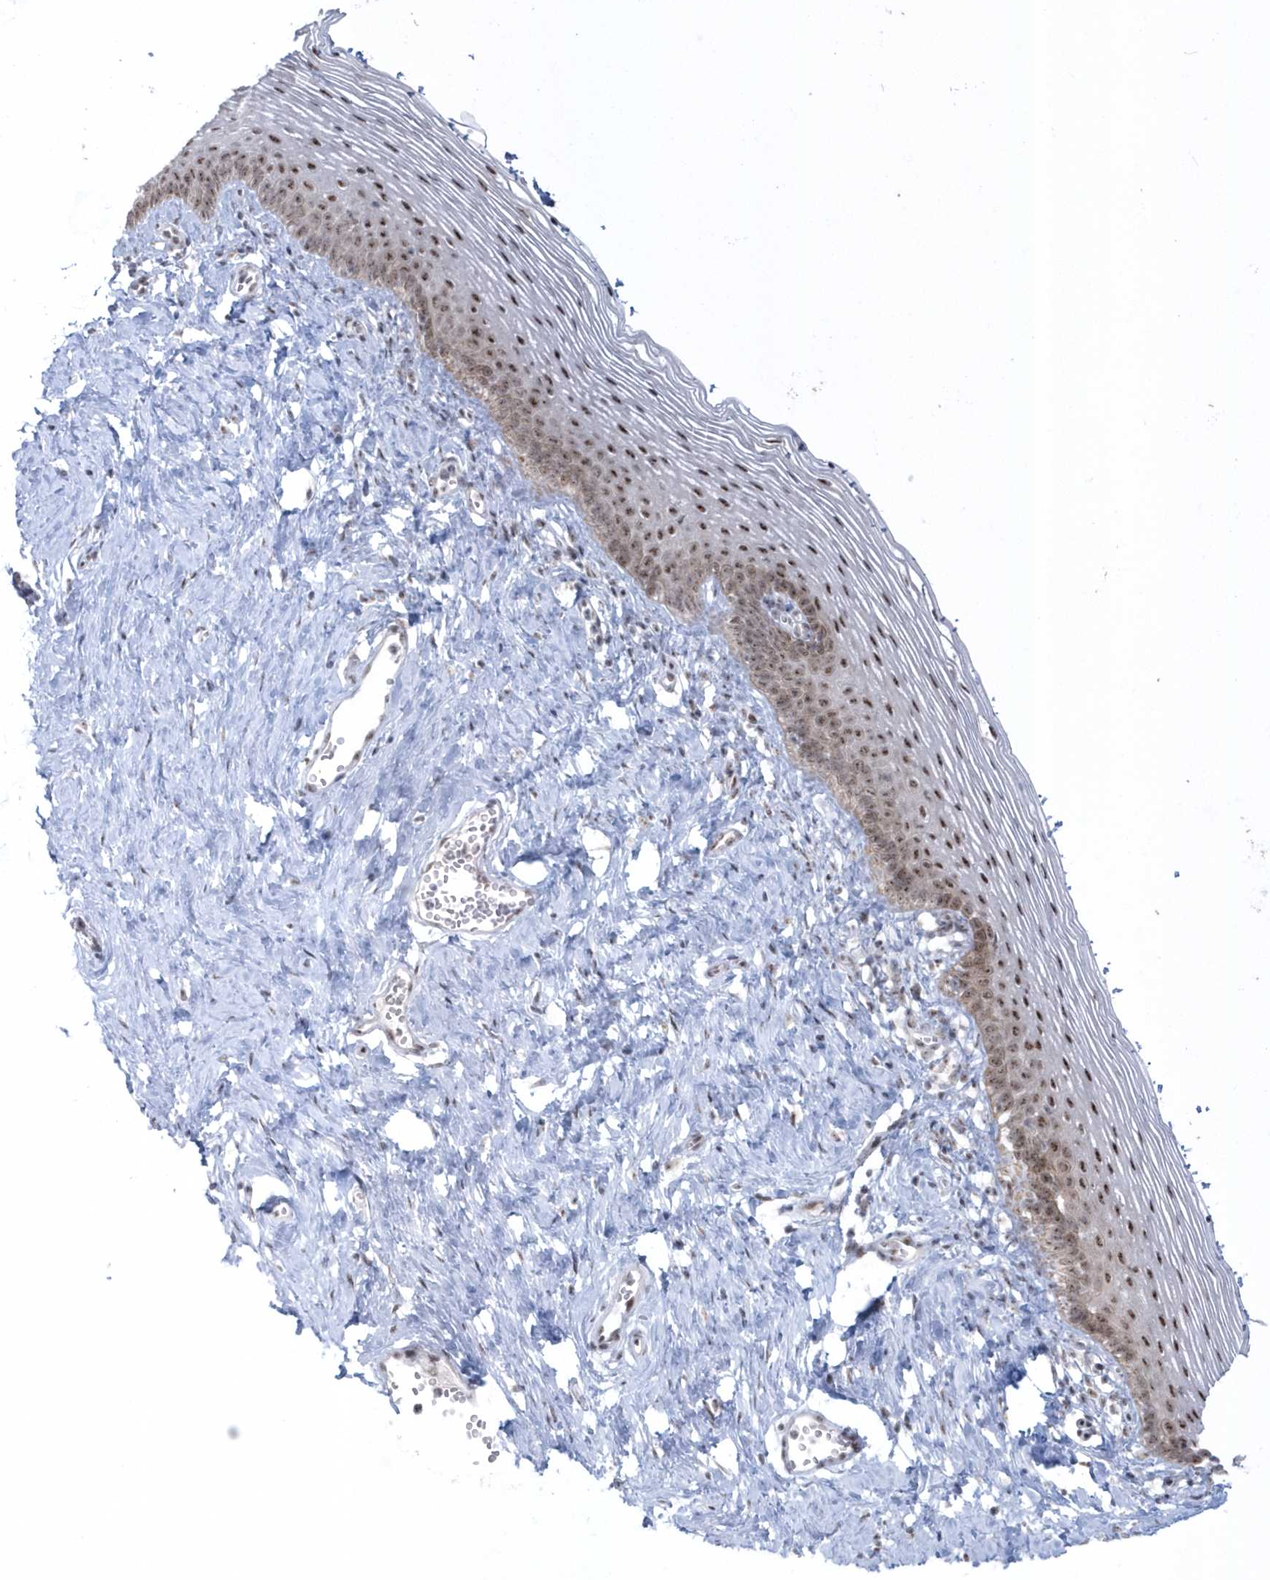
{"staining": {"intensity": "moderate", "quantity": "<25%", "location": "nuclear"}, "tissue": "vagina", "cell_type": "Squamous epithelial cells", "image_type": "normal", "snomed": [{"axis": "morphology", "description": "Normal tissue, NOS"}, {"axis": "topography", "description": "Vagina"}], "caption": "Protein expression analysis of normal vagina reveals moderate nuclear positivity in approximately <25% of squamous epithelial cells.", "gene": "KDM6B", "patient": {"sex": "female", "age": 32}}